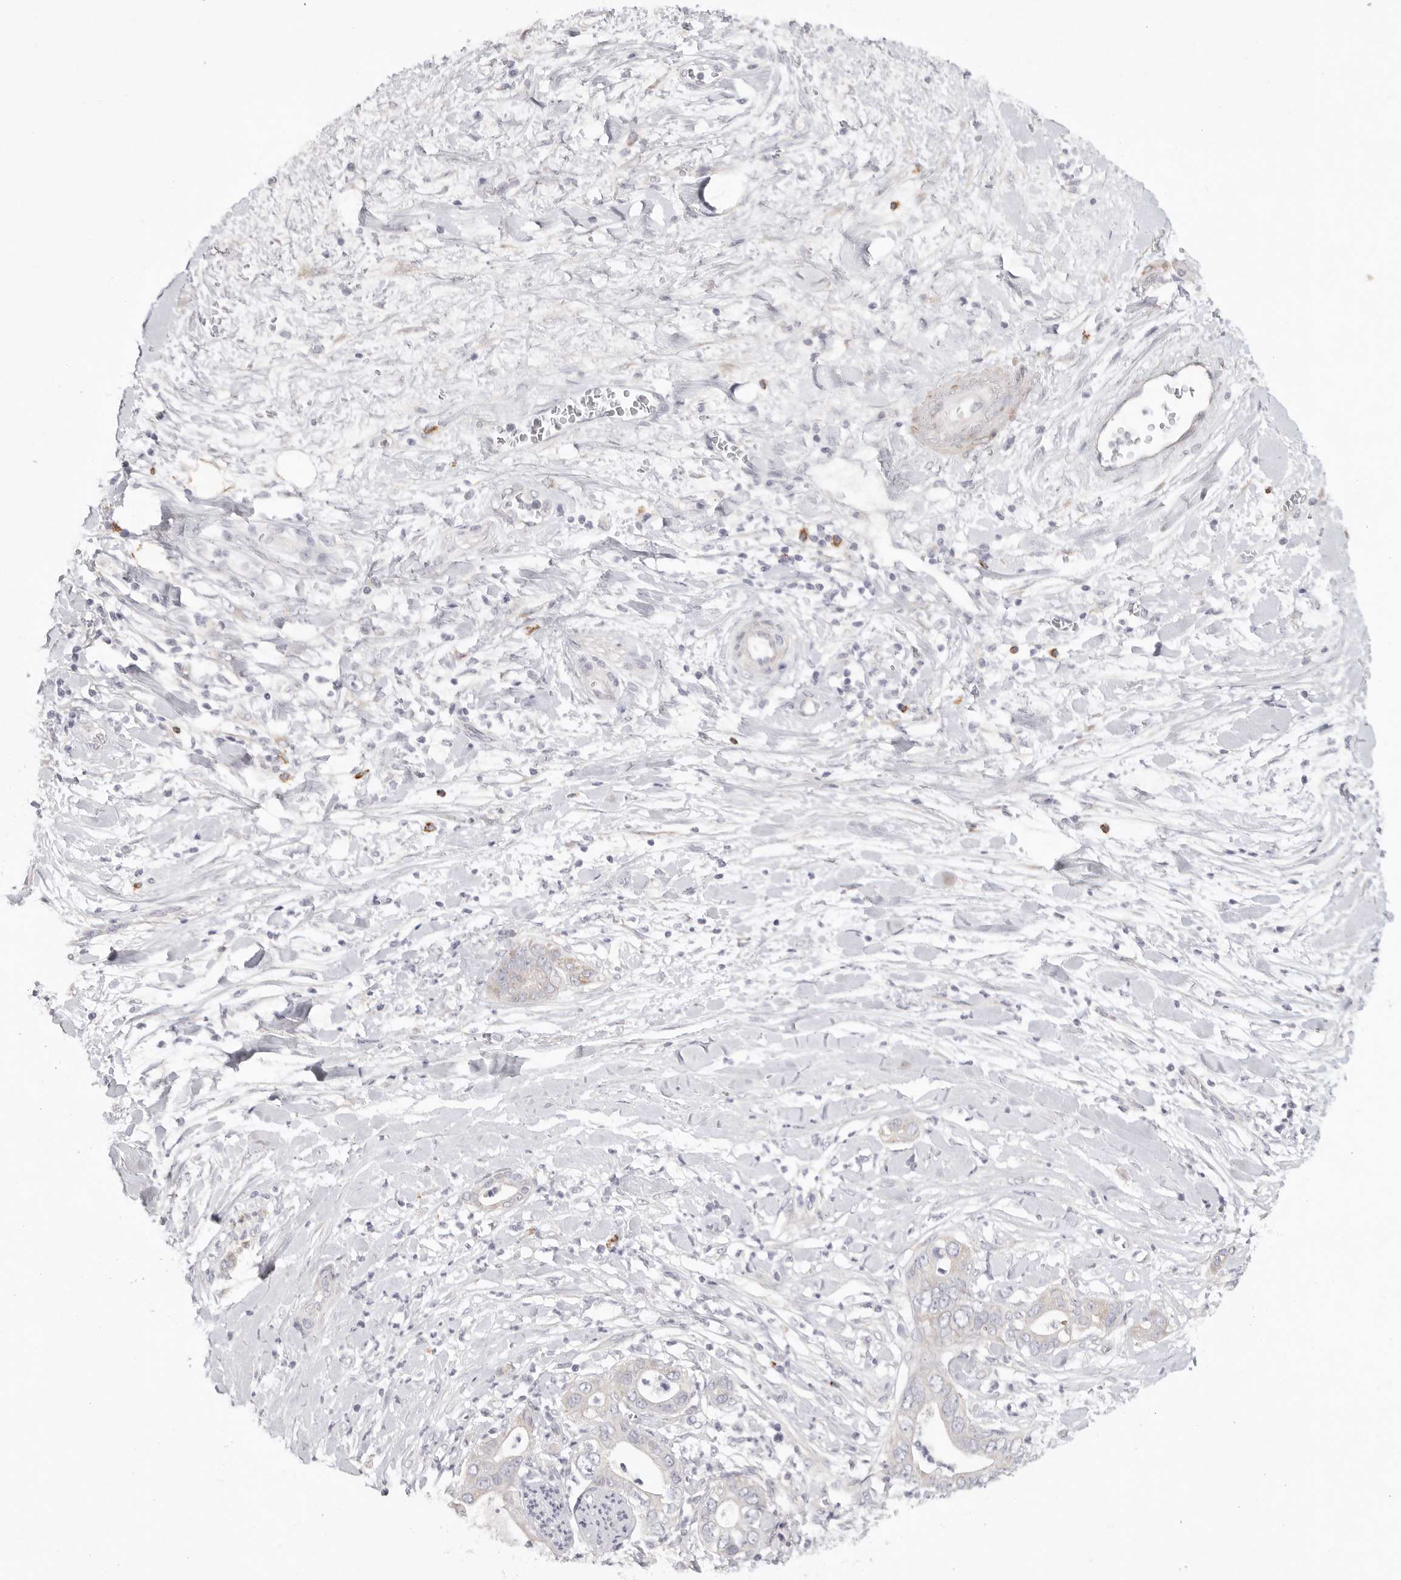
{"staining": {"intensity": "negative", "quantity": "none", "location": "none"}, "tissue": "pancreatic cancer", "cell_type": "Tumor cells", "image_type": "cancer", "snomed": [{"axis": "morphology", "description": "Adenocarcinoma, NOS"}, {"axis": "topography", "description": "Pancreas"}], "caption": "Tumor cells are negative for brown protein staining in pancreatic adenocarcinoma. (DAB (3,3'-diaminobenzidine) IHC visualized using brightfield microscopy, high magnification).", "gene": "ELP3", "patient": {"sex": "female", "age": 78}}